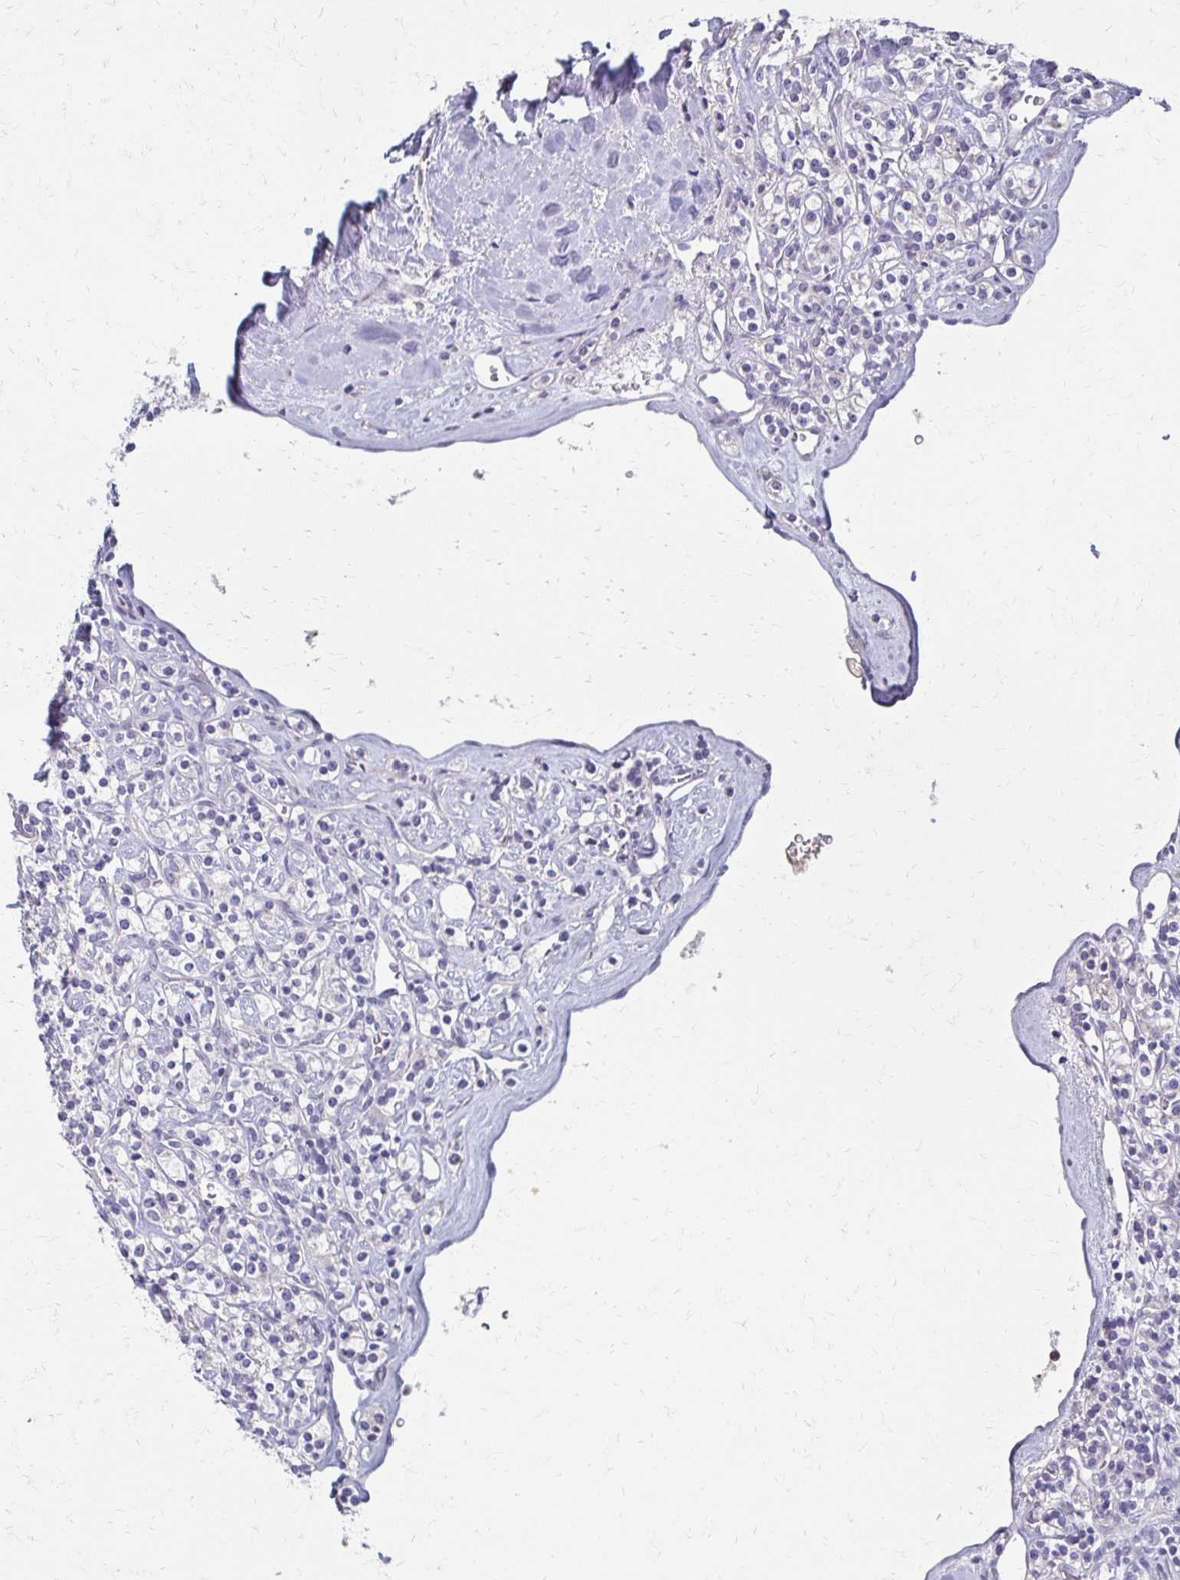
{"staining": {"intensity": "negative", "quantity": "none", "location": "none"}, "tissue": "renal cancer", "cell_type": "Tumor cells", "image_type": "cancer", "snomed": [{"axis": "morphology", "description": "Adenocarcinoma, NOS"}, {"axis": "topography", "description": "Kidney"}], "caption": "Micrograph shows no protein expression in tumor cells of renal adenocarcinoma tissue.", "gene": "BBS12", "patient": {"sex": "male", "age": 77}}